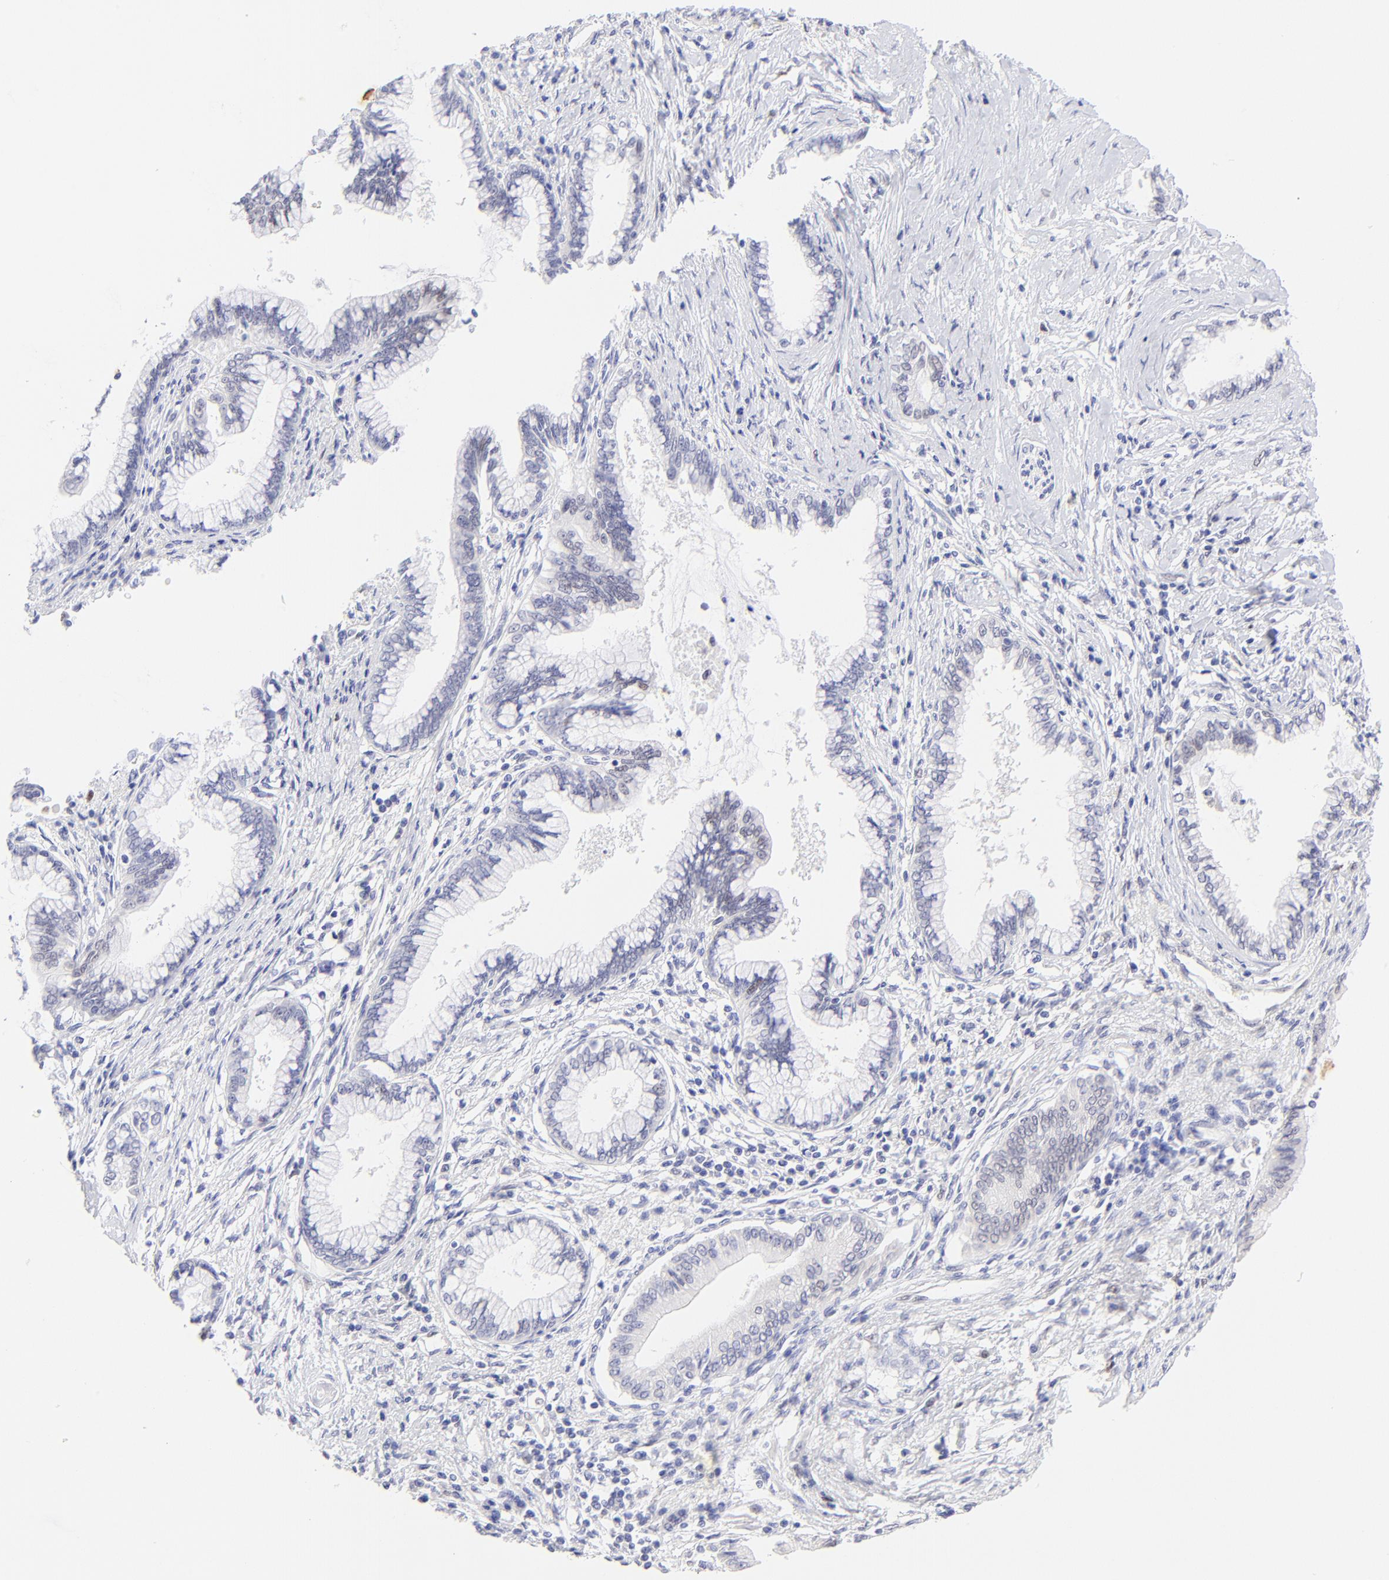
{"staining": {"intensity": "negative", "quantity": "none", "location": "none"}, "tissue": "pancreatic cancer", "cell_type": "Tumor cells", "image_type": "cancer", "snomed": [{"axis": "morphology", "description": "Adenocarcinoma, NOS"}, {"axis": "topography", "description": "Pancreas"}], "caption": "The micrograph displays no staining of tumor cells in pancreatic cancer.", "gene": "KLF4", "patient": {"sex": "female", "age": 64}}